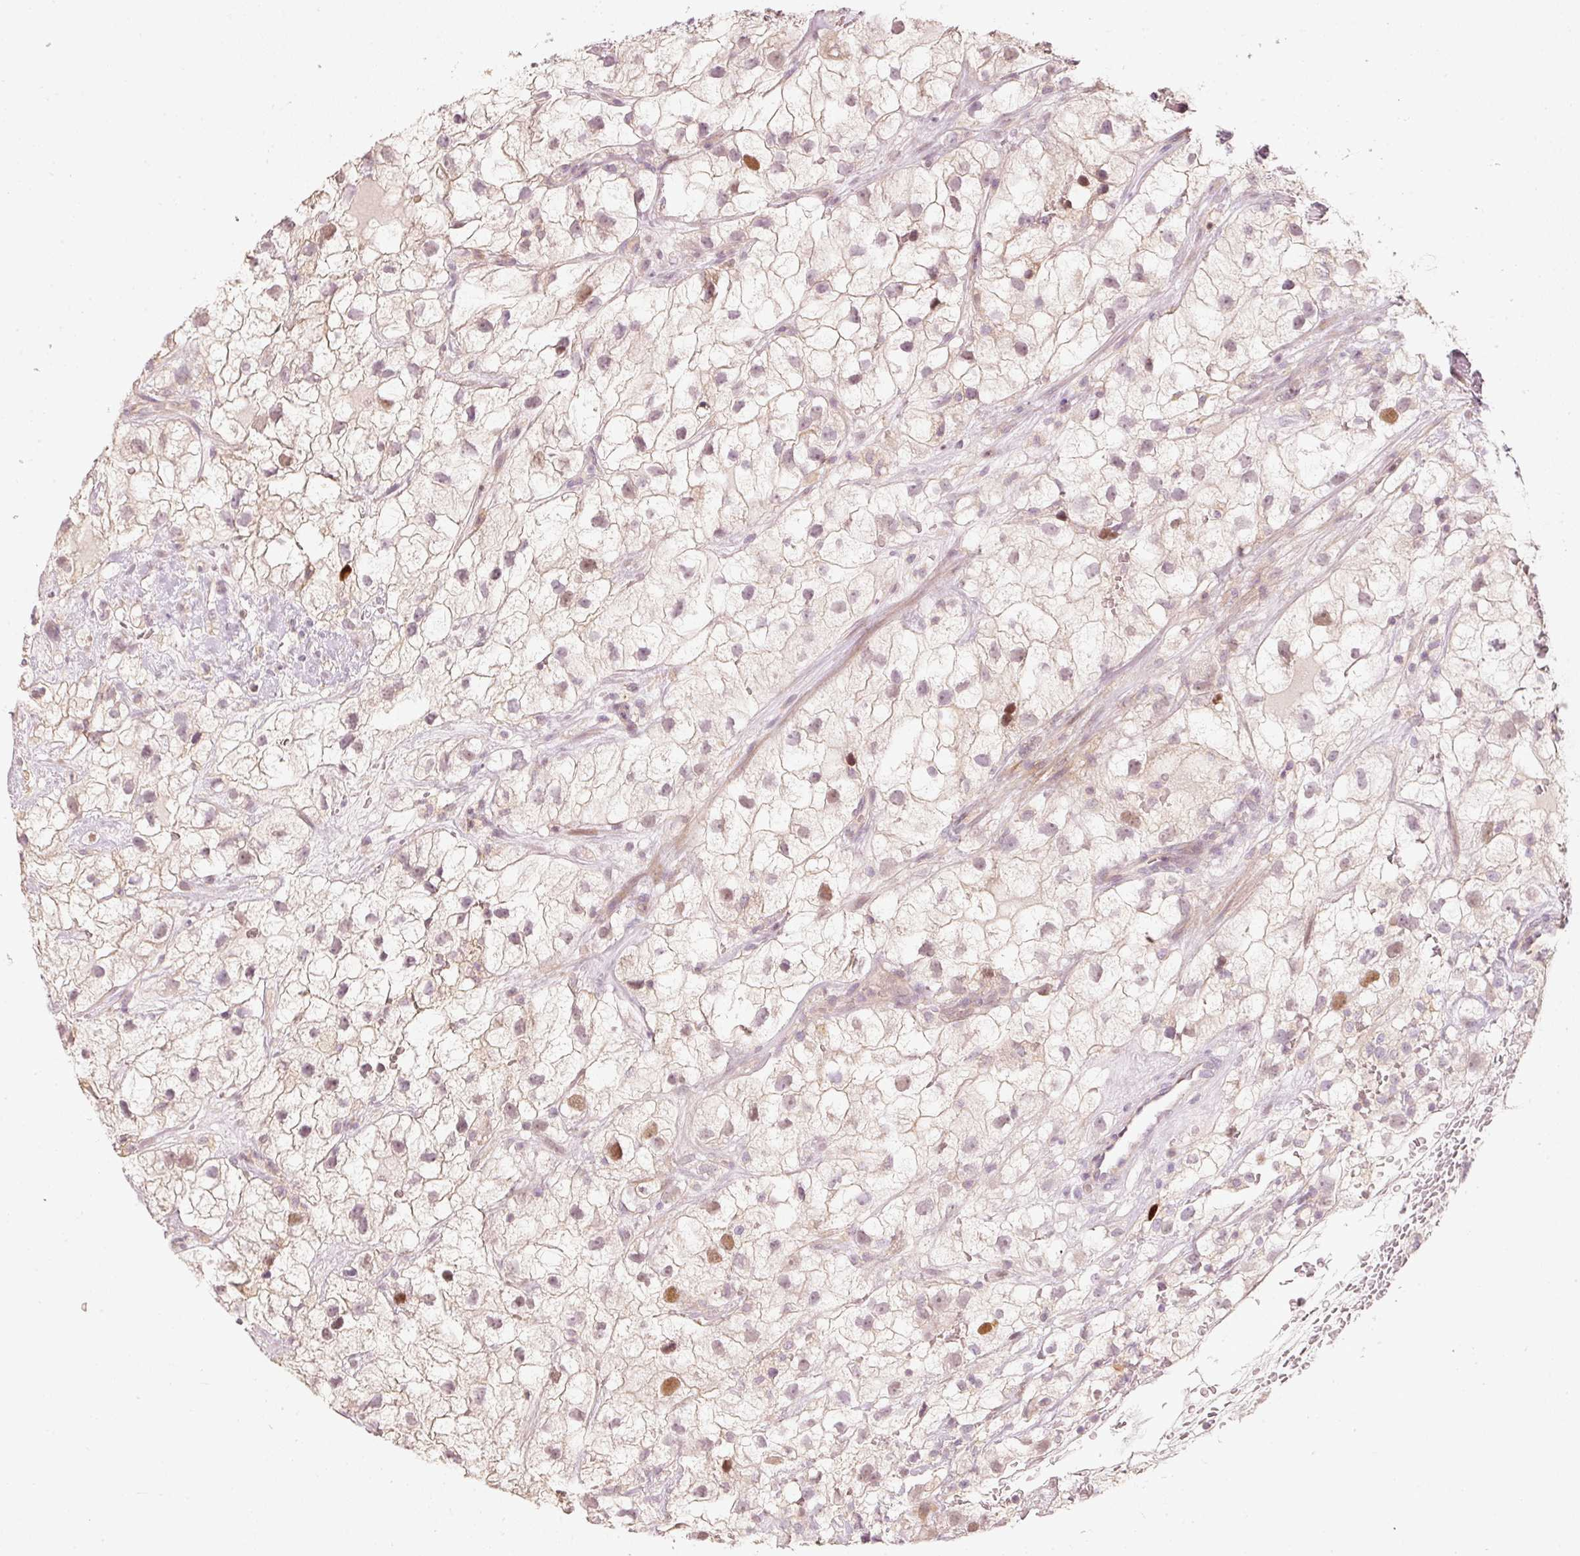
{"staining": {"intensity": "moderate", "quantity": "<25%", "location": "nuclear"}, "tissue": "renal cancer", "cell_type": "Tumor cells", "image_type": "cancer", "snomed": [{"axis": "morphology", "description": "Adenocarcinoma, NOS"}, {"axis": "topography", "description": "Kidney"}], "caption": "Immunohistochemistry (DAB (3,3'-diaminobenzidine)) staining of human adenocarcinoma (renal) shows moderate nuclear protein positivity in about <25% of tumor cells.", "gene": "TREX2", "patient": {"sex": "male", "age": 59}}